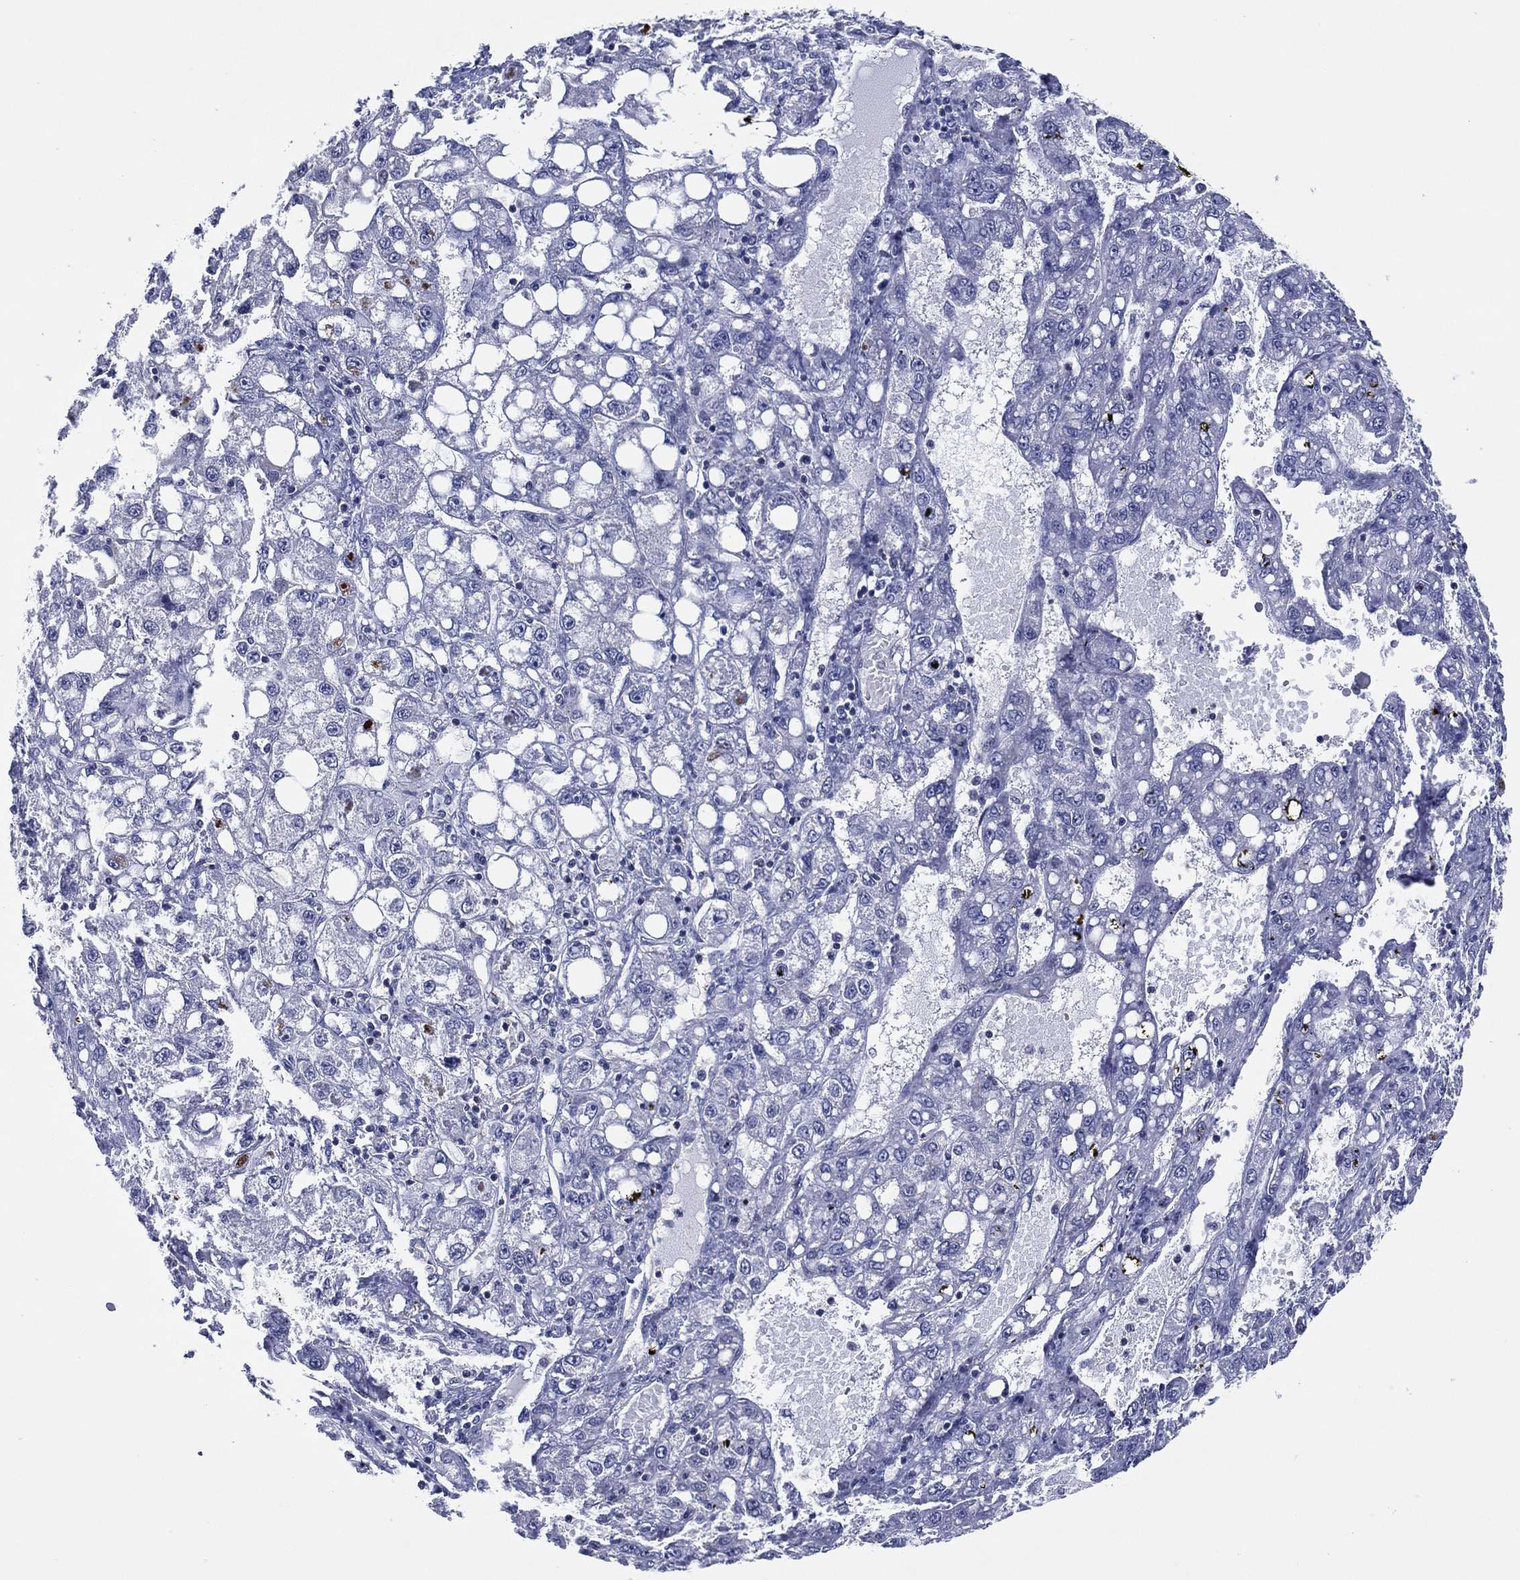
{"staining": {"intensity": "negative", "quantity": "none", "location": "none"}, "tissue": "liver cancer", "cell_type": "Tumor cells", "image_type": "cancer", "snomed": [{"axis": "morphology", "description": "Carcinoma, Hepatocellular, NOS"}, {"axis": "topography", "description": "Liver"}], "caption": "This photomicrograph is of hepatocellular carcinoma (liver) stained with immunohistochemistry (IHC) to label a protein in brown with the nuclei are counter-stained blue. There is no expression in tumor cells. Nuclei are stained in blue.", "gene": "TRIM31", "patient": {"sex": "female", "age": 65}}